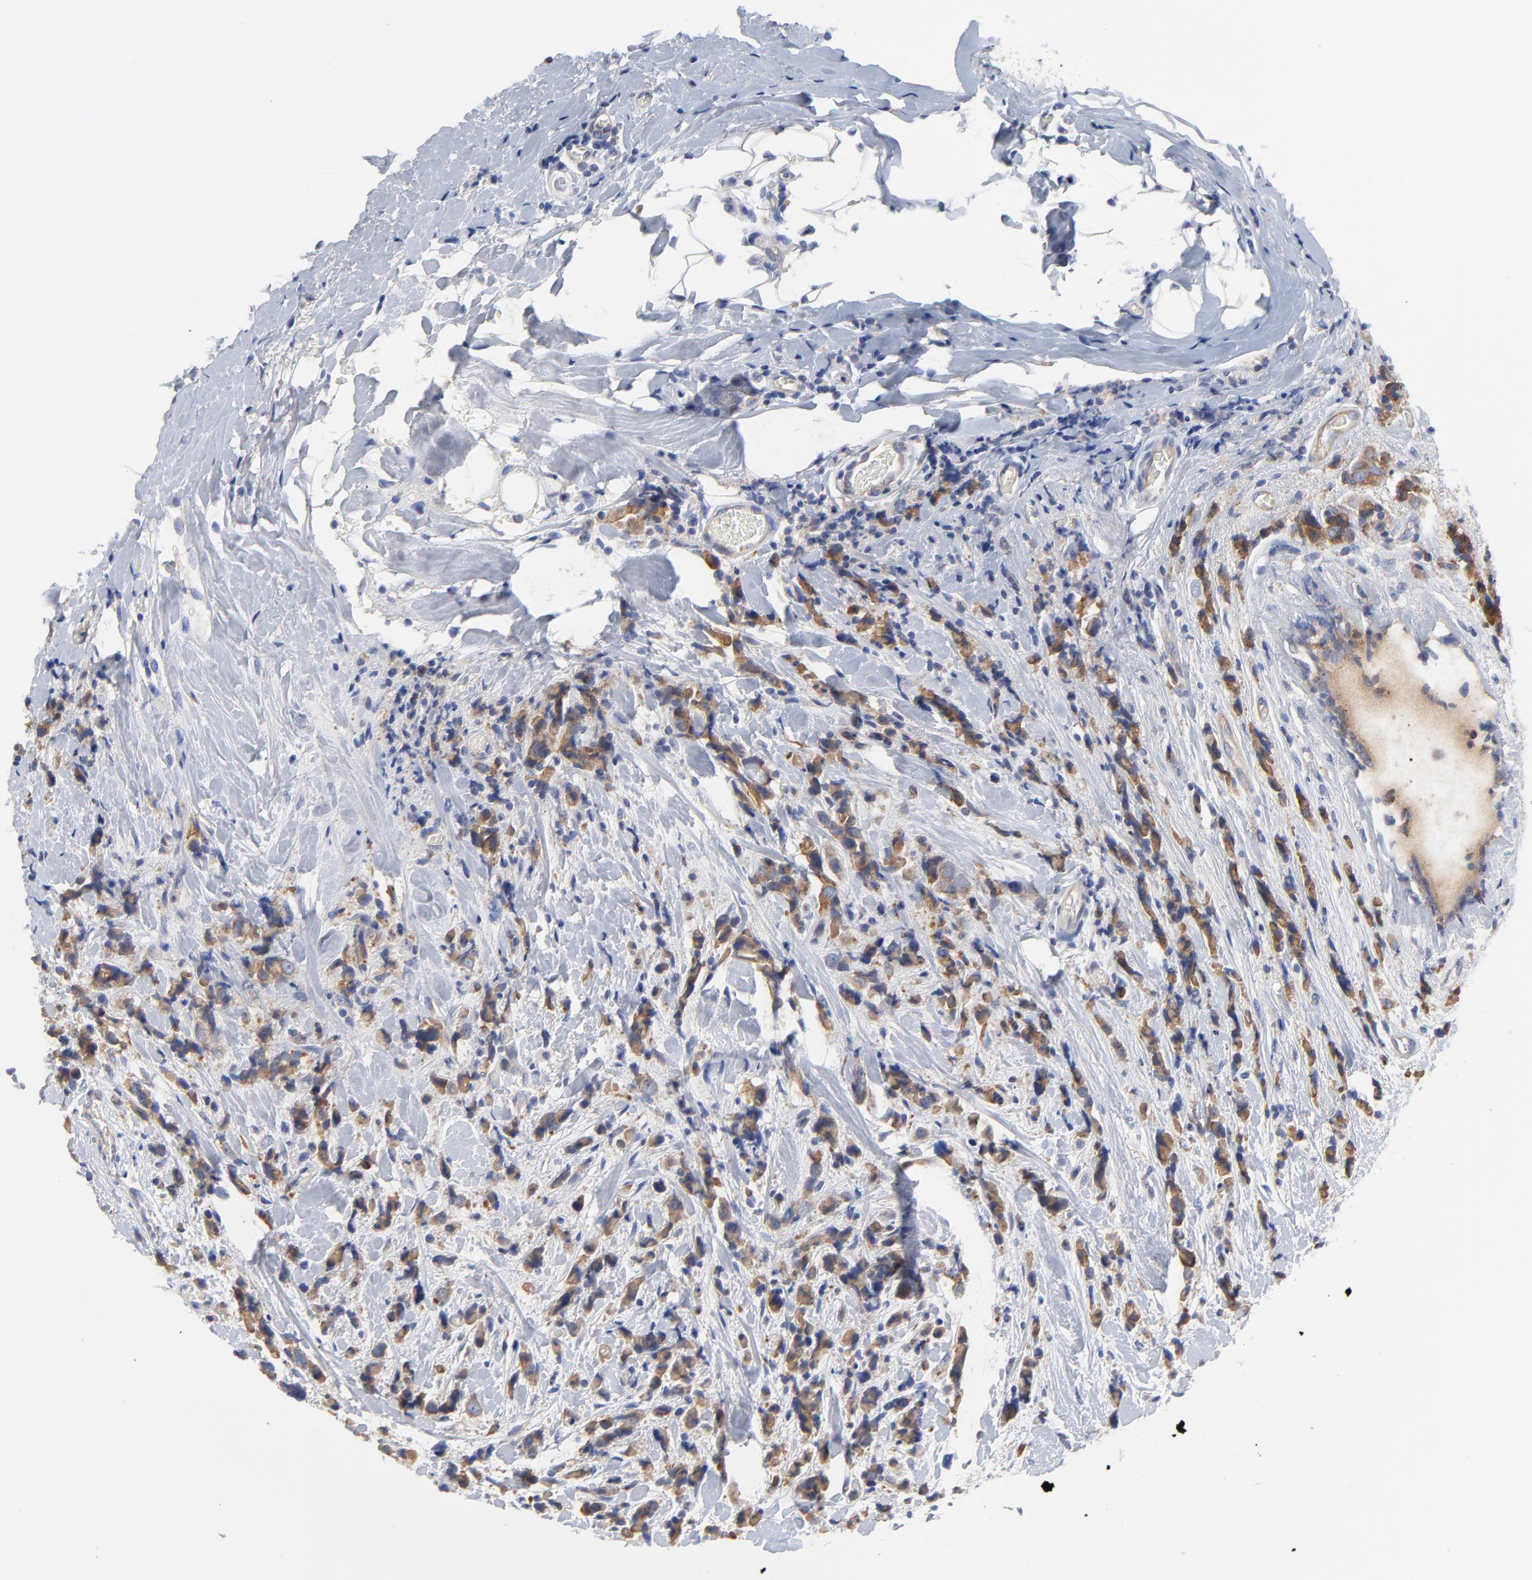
{"staining": {"intensity": "strong", "quantity": ">75%", "location": "cytoplasmic/membranous"}, "tissue": "breast cancer", "cell_type": "Tumor cells", "image_type": "cancer", "snomed": [{"axis": "morphology", "description": "Lobular carcinoma"}, {"axis": "topography", "description": "Breast"}], "caption": "Breast cancer stained with a brown dye demonstrates strong cytoplasmic/membranous positive positivity in approximately >75% of tumor cells.", "gene": "FBXL2", "patient": {"sex": "female", "age": 57}}